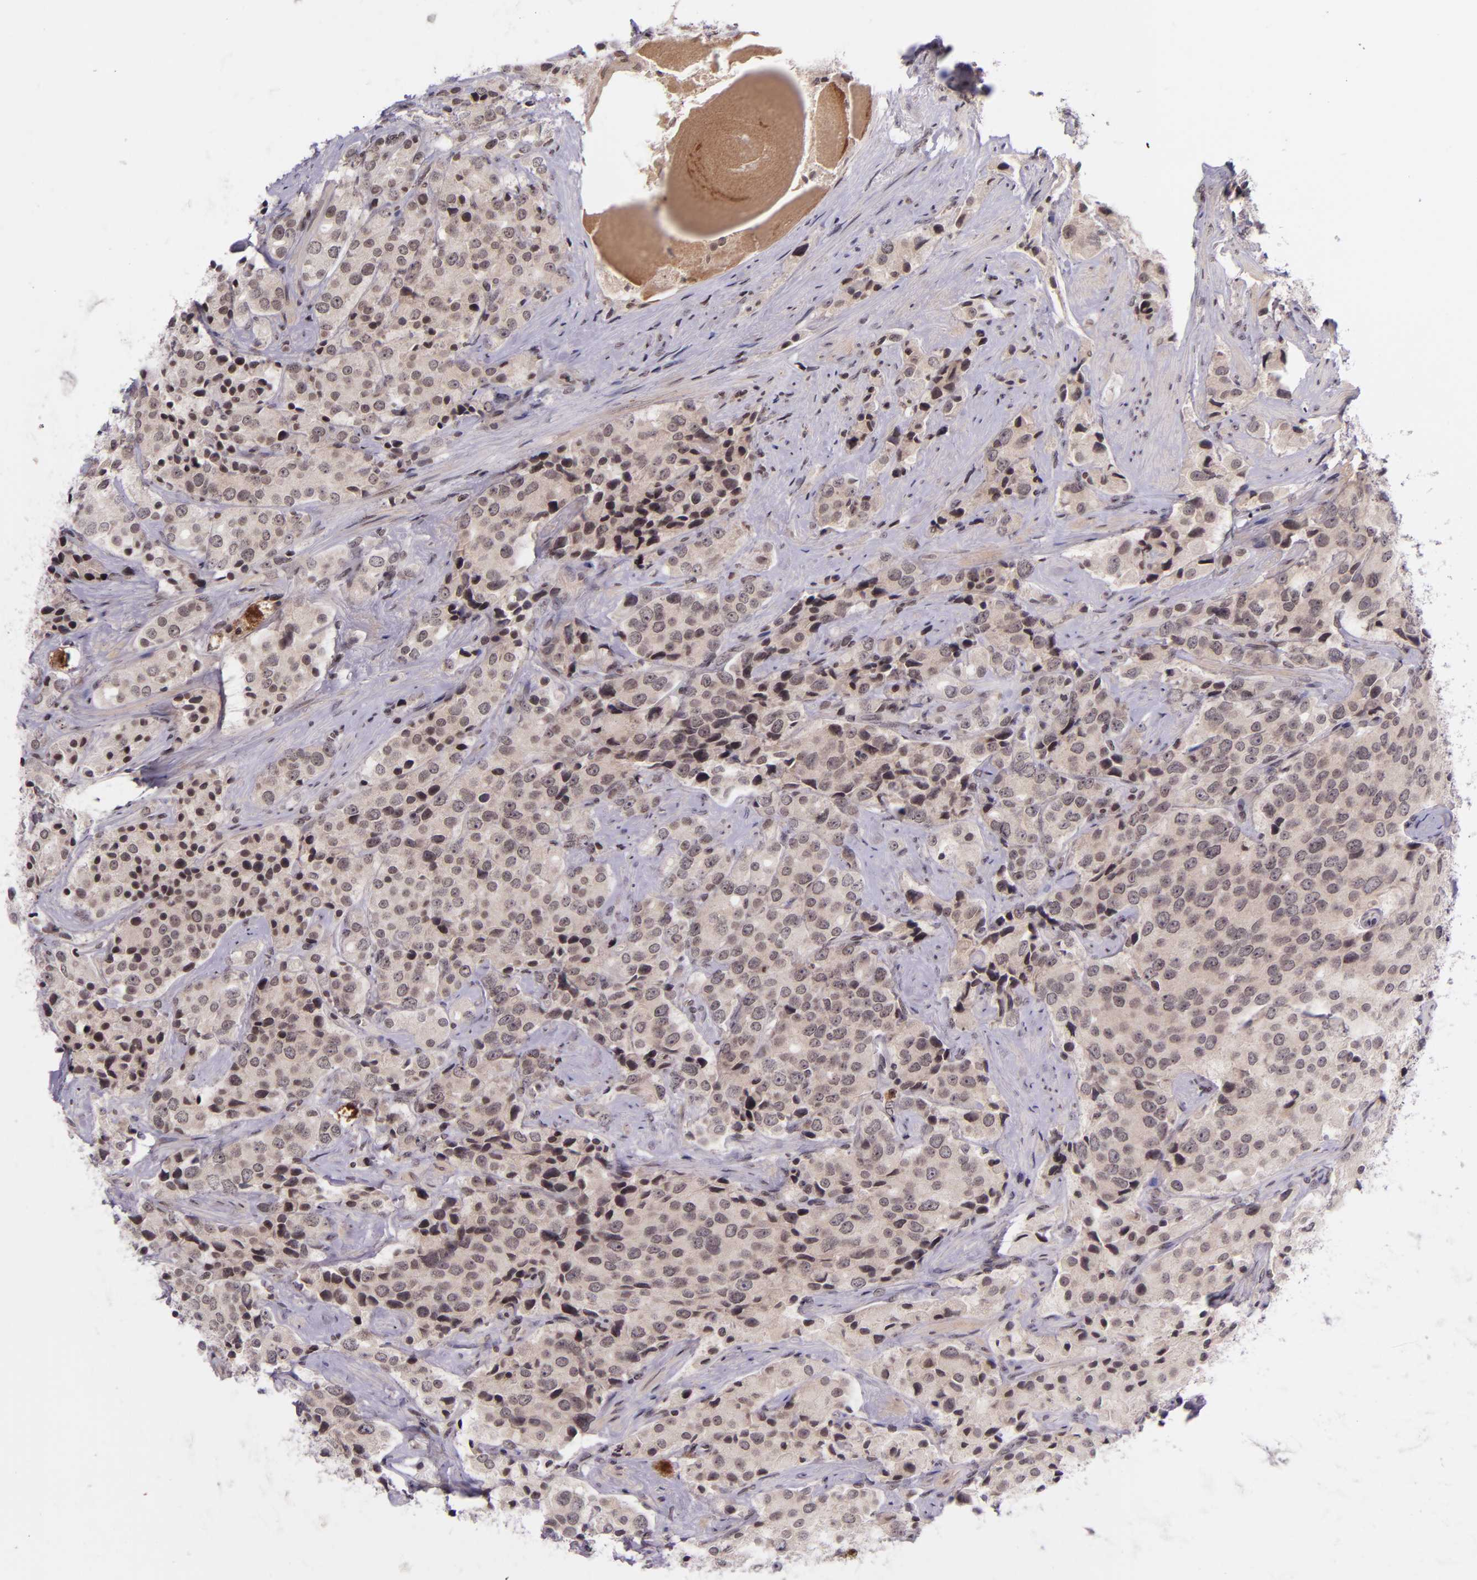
{"staining": {"intensity": "weak", "quantity": ">75%", "location": "cytoplasmic/membranous"}, "tissue": "prostate cancer", "cell_type": "Tumor cells", "image_type": "cancer", "snomed": [{"axis": "morphology", "description": "Adenocarcinoma, Medium grade"}, {"axis": "topography", "description": "Prostate"}], "caption": "This photomicrograph displays adenocarcinoma (medium-grade) (prostate) stained with immunohistochemistry to label a protein in brown. The cytoplasmic/membranous of tumor cells show weak positivity for the protein. Nuclei are counter-stained blue.", "gene": "SELL", "patient": {"sex": "male", "age": 70}}